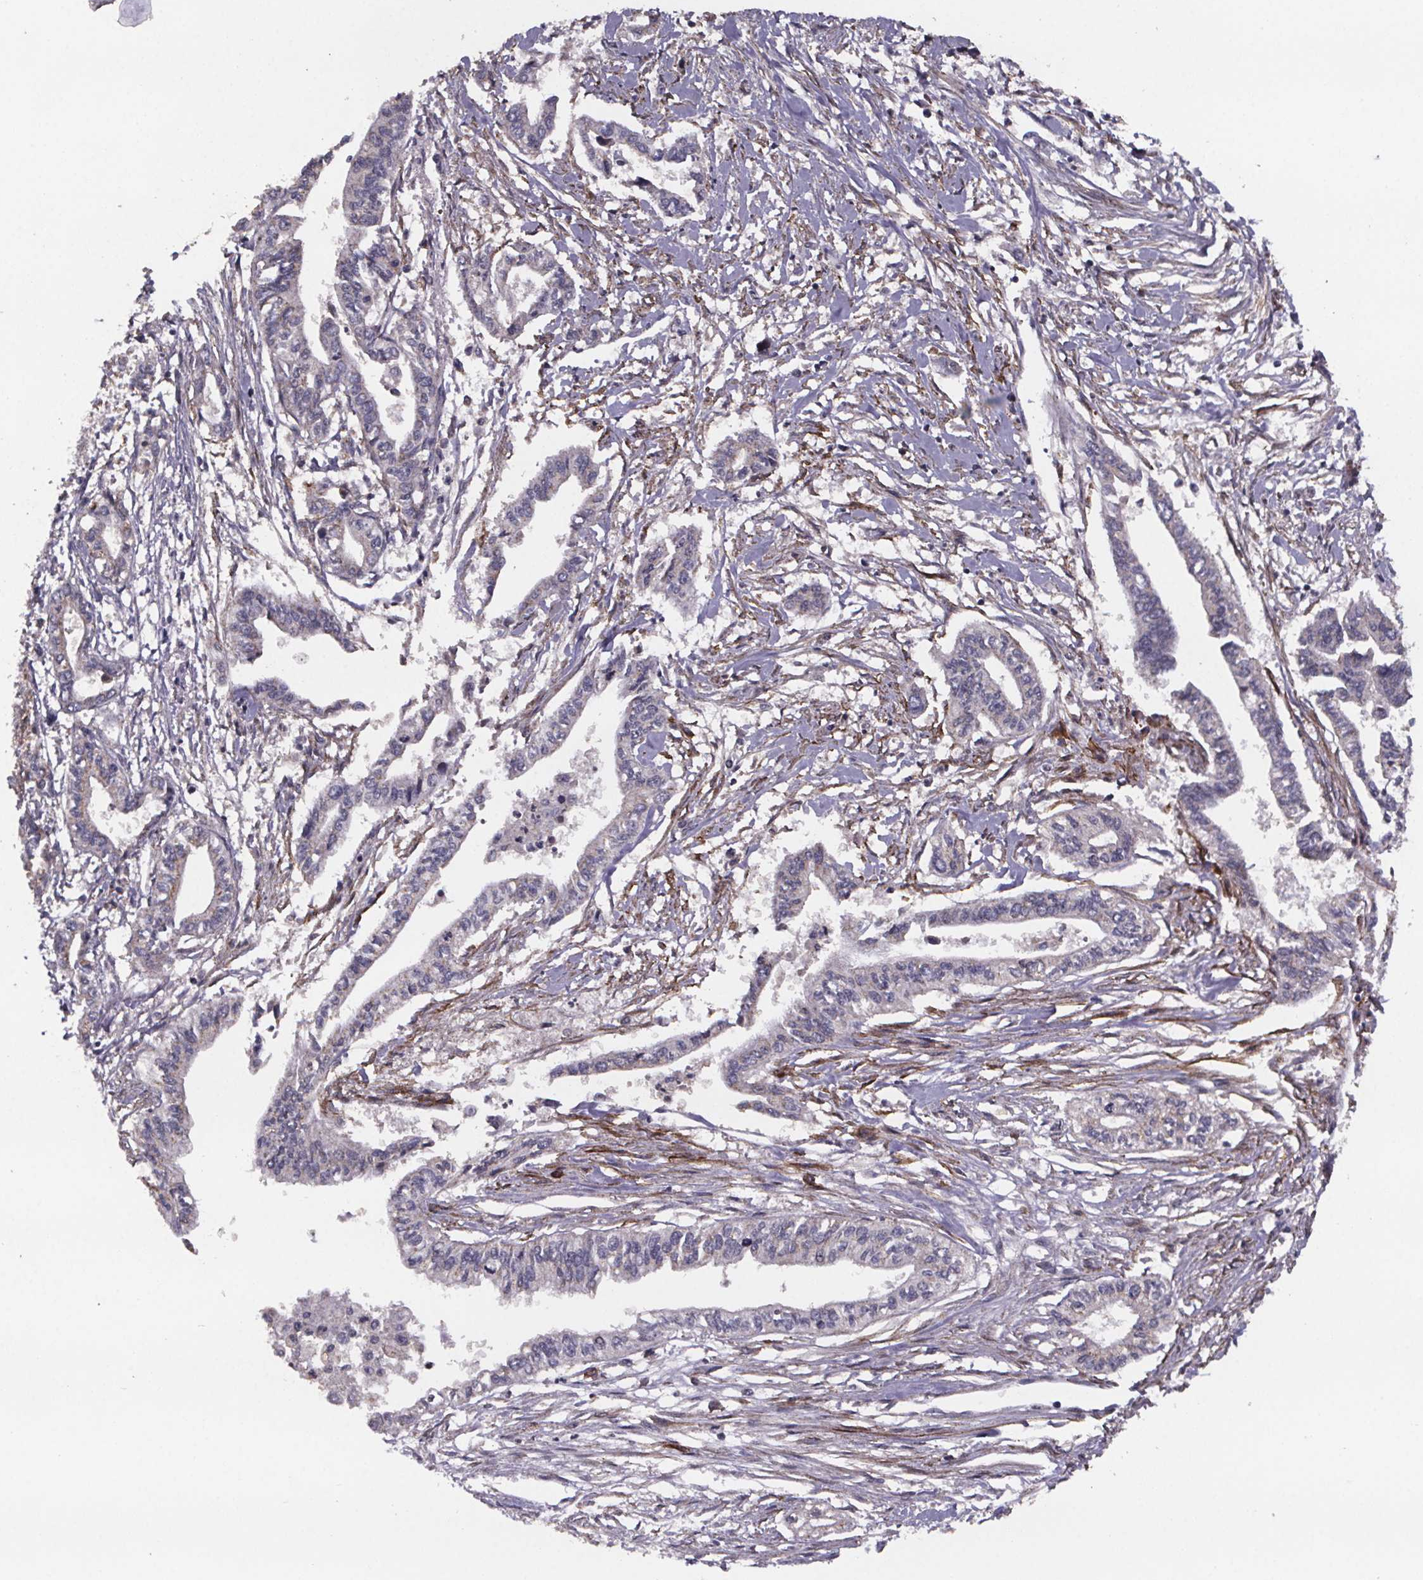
{"staining": {"intensity": "negative", "quantity": "none", "location": "none"}, "tissue": "pancreatic cancer", "cell_type": "Tumor cells", "image_type": "cancer", "snomed": [{"axis": "morphology", "description": "Adenocarcinoma, NOS"}, {"axis": "topography", "description": "Pancreas"}], "caption": "Tumor cells show no significant protein expression in pancreatic cancer.", "gene": "PALLD", "patient": {"sex": "male", "age": 60}}